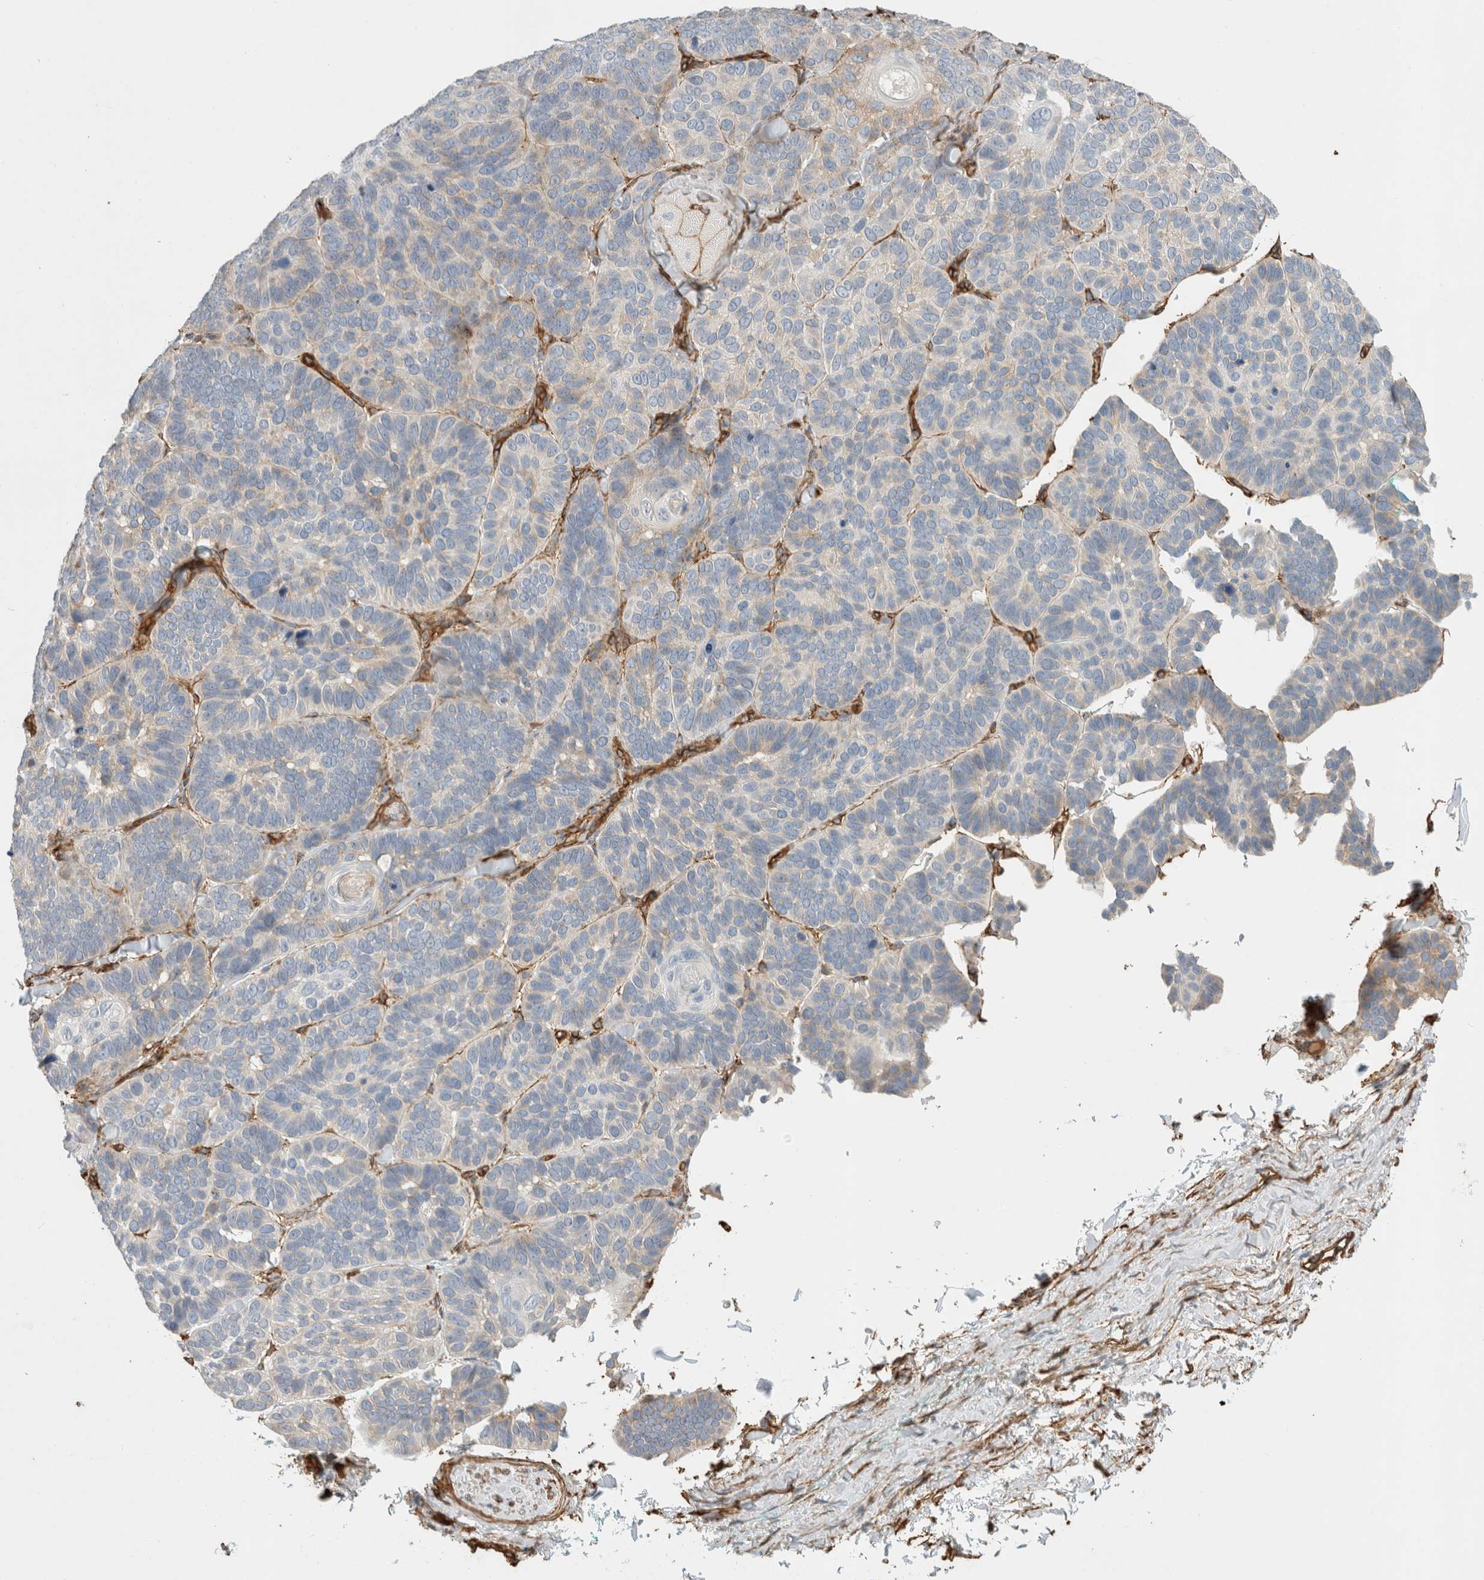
{"staining": {"intensity": "negative", "quantity": "none", "location": "none"}, "tissue": "skin cancer", "cell_type": "Tumor cells", "image_type": "cancer", "snomed": [{"axis": "morphology", "description": "Basal cell carcinoma"}, {"axis": "topography", "description": "Skin"}], "caption": "Tumor cells show no significant protein expression in skin cancer (basal cell carcinoma).", "gene": "JMJD4", "patient": {"sex": "male", "age": 62}}